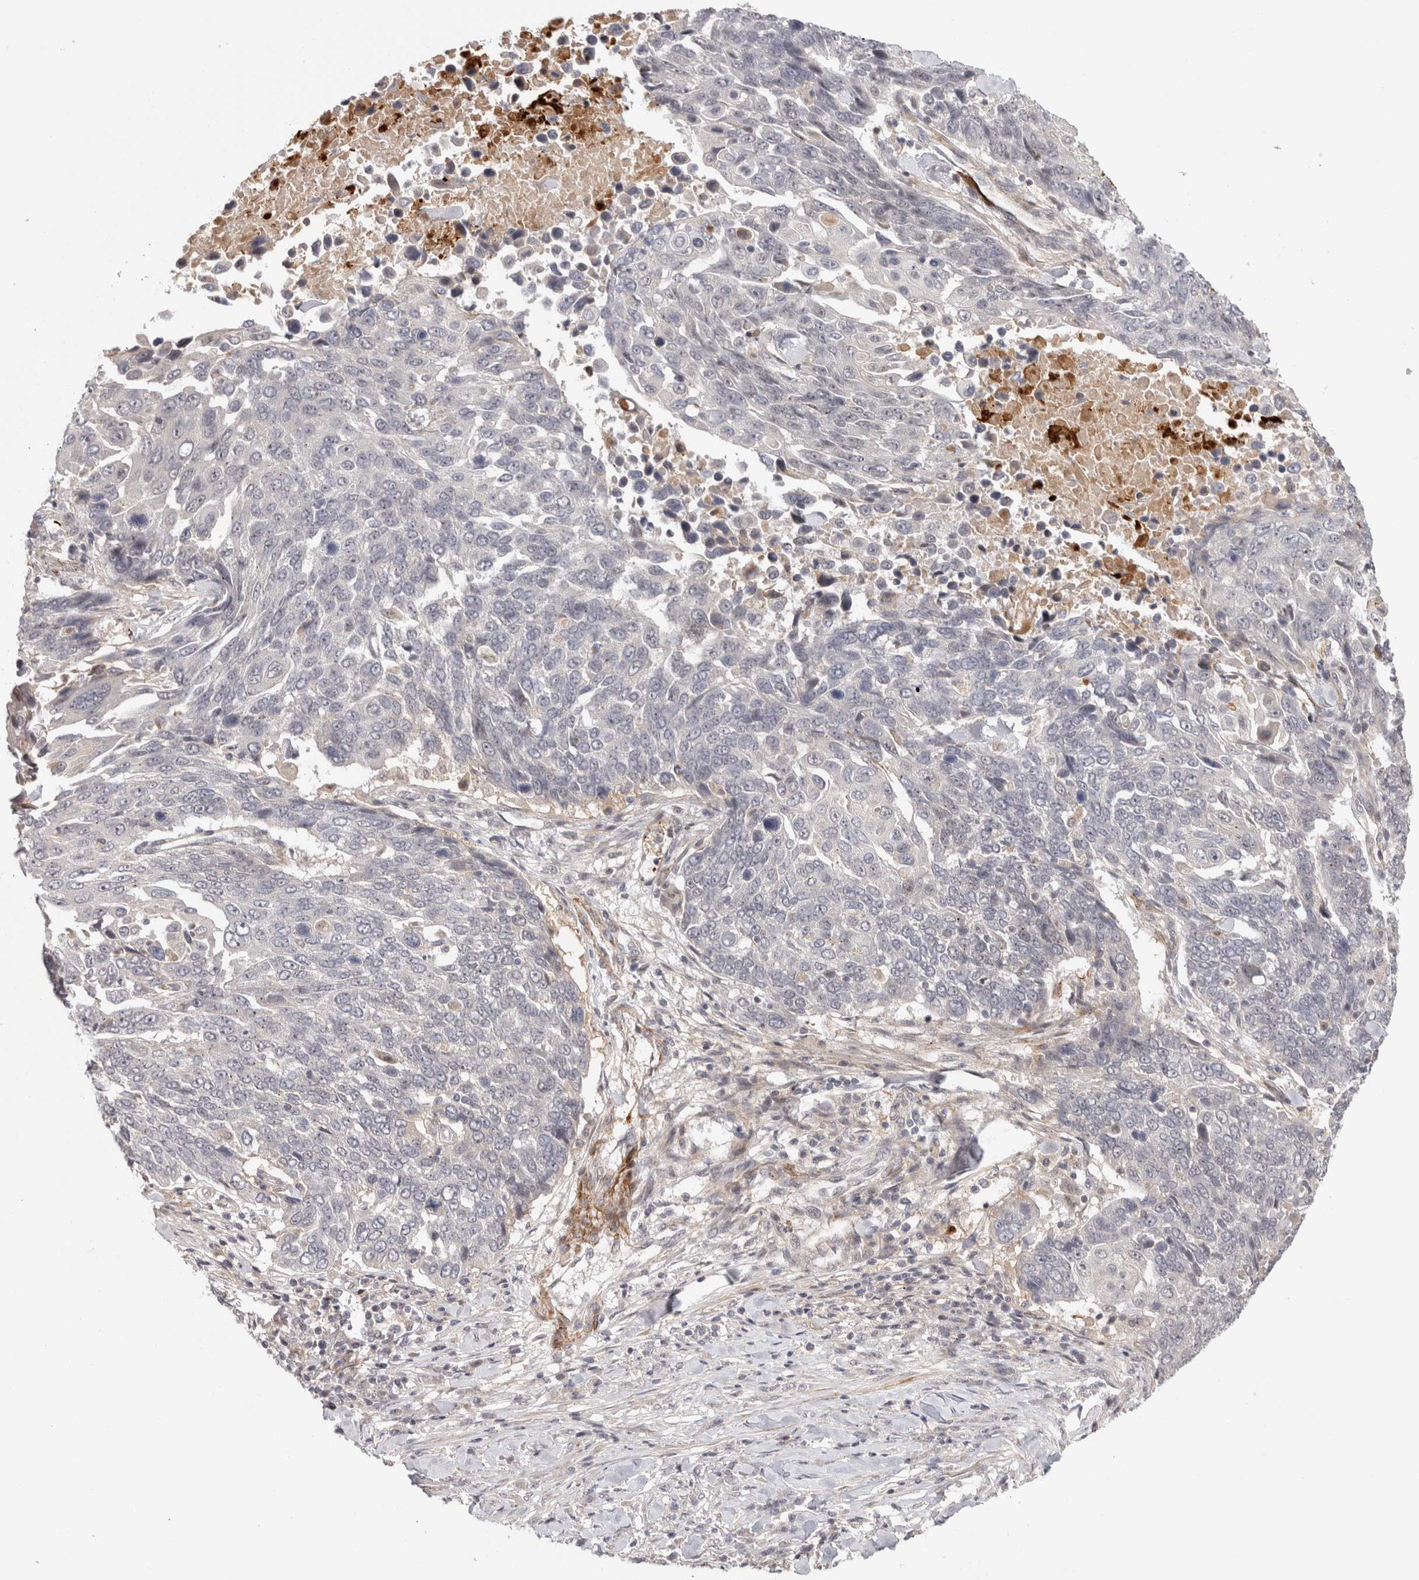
{"staining": {"intensity": "negative", "quantity": "none", "location": "none"}, "tissue": "lung cancer", "cell_type": "Tumor cells", "image_type": "cancer", "snomed": [{"axis": "morphology", "description": "Squamous cell carcinoma, NOS"}, {"axis": "topography", "description": "Lung"}], "caption": "This is a micrograph of IHC staining of lung squamous cell carcinoma, which shows no expression in tumor cells. (IHC, brightfield microscopy, high magnification).", "gene": "ZNF318", "patient": {"sex": "male", "age": 66}}